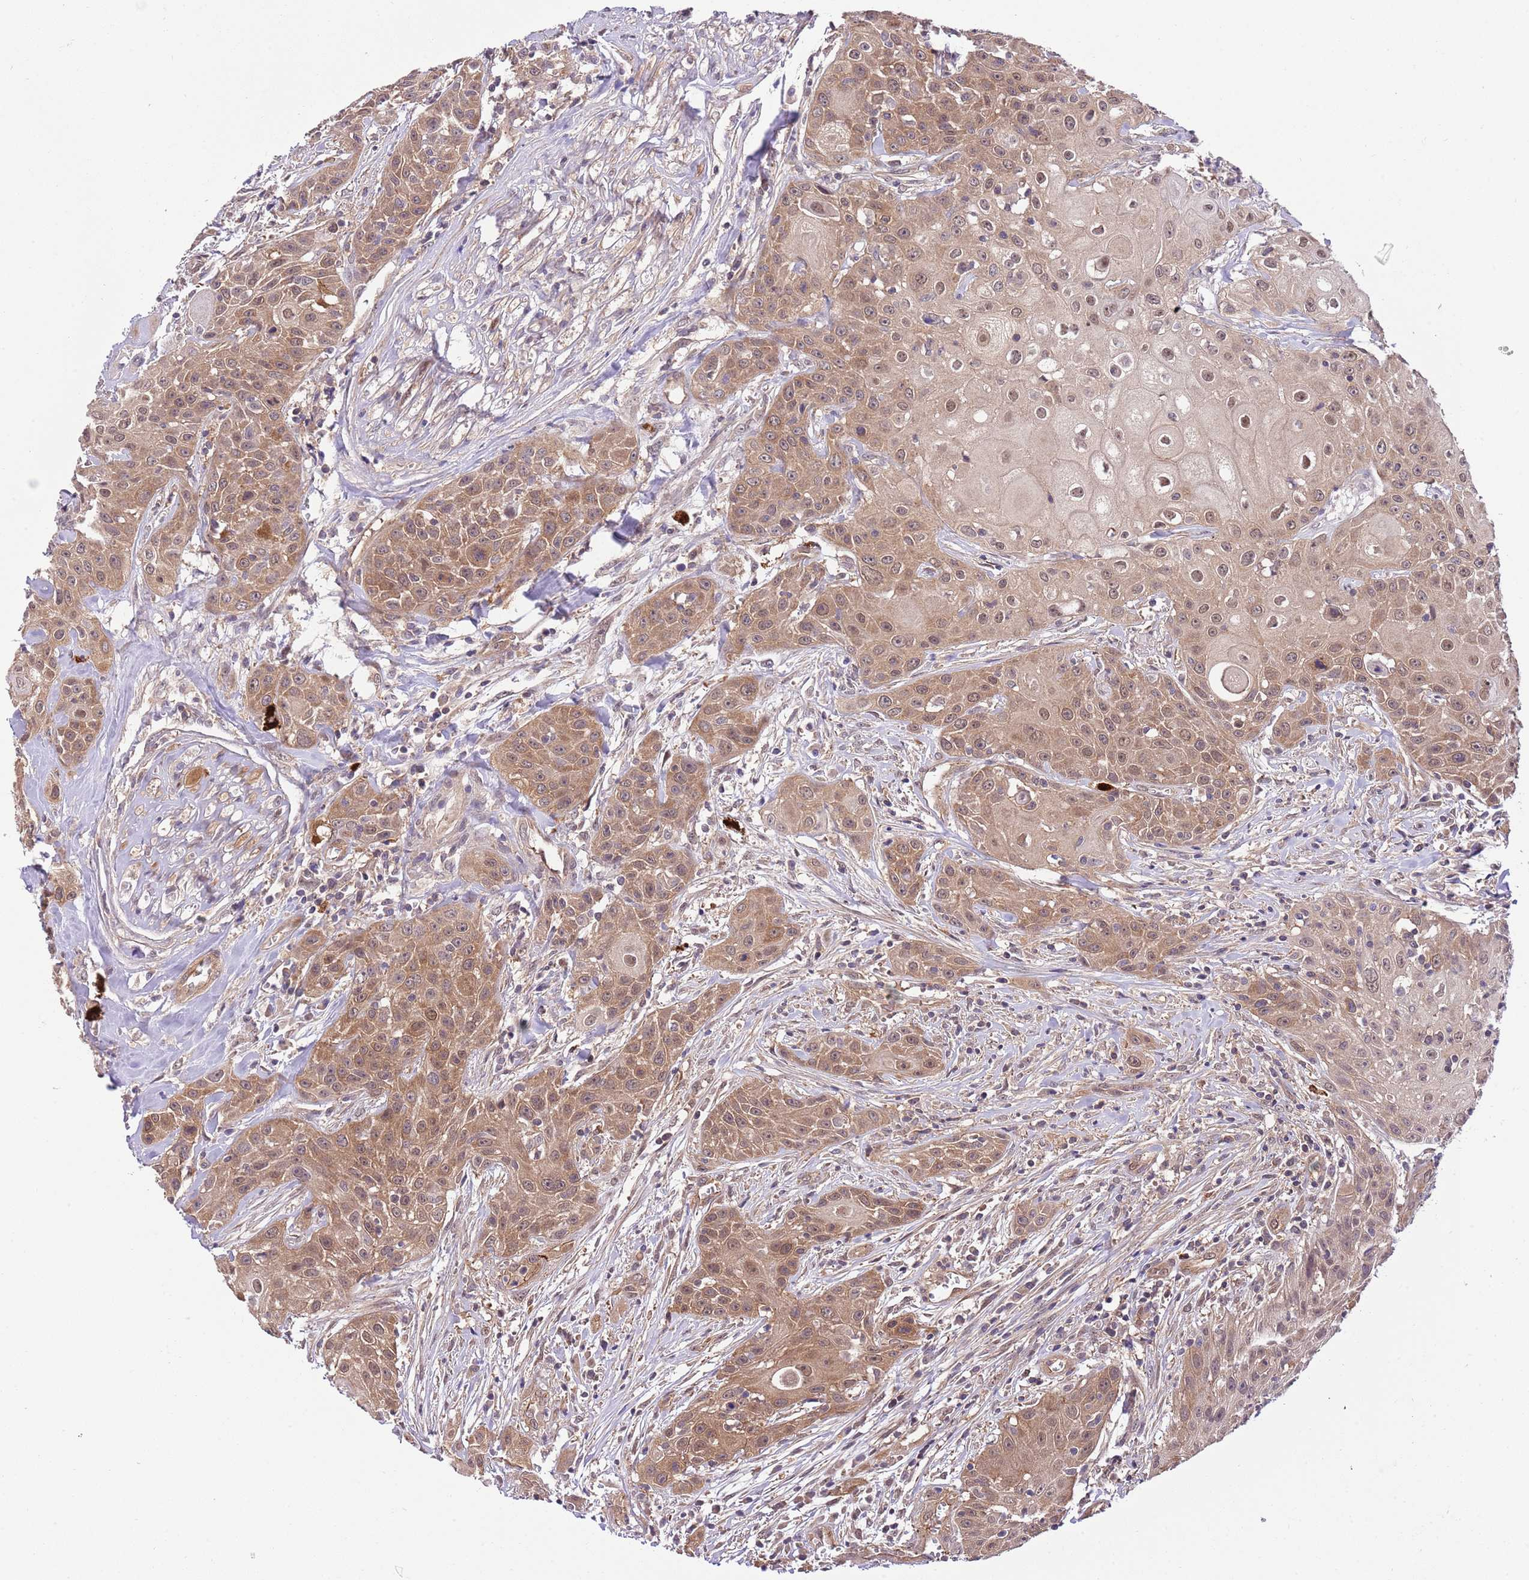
{"staining": {"intensity": "moderate", "quantity": ">75%", "location": "cytoplasmic/membranous"}, "tissue": "head and neck cancer", "cell_type": "Tumor cells", "image_type": "cancer", "snomed": [{"axis": "morphology", "description": "Squamous cell carcinoma, NOS"}, {"axis": "topography", "description": "Oral tissue"}, {"axis": "topography", "description": "Head-Neck"}], "caption": "Human head and neck squamous cell carcinoma stained with a brown dye displays moderate cytoplasmic/membranous positive positivity in approximately >75% of tumor cells.", "gene": "DONSON", "patient": {"sex": "female", "age": 82}}